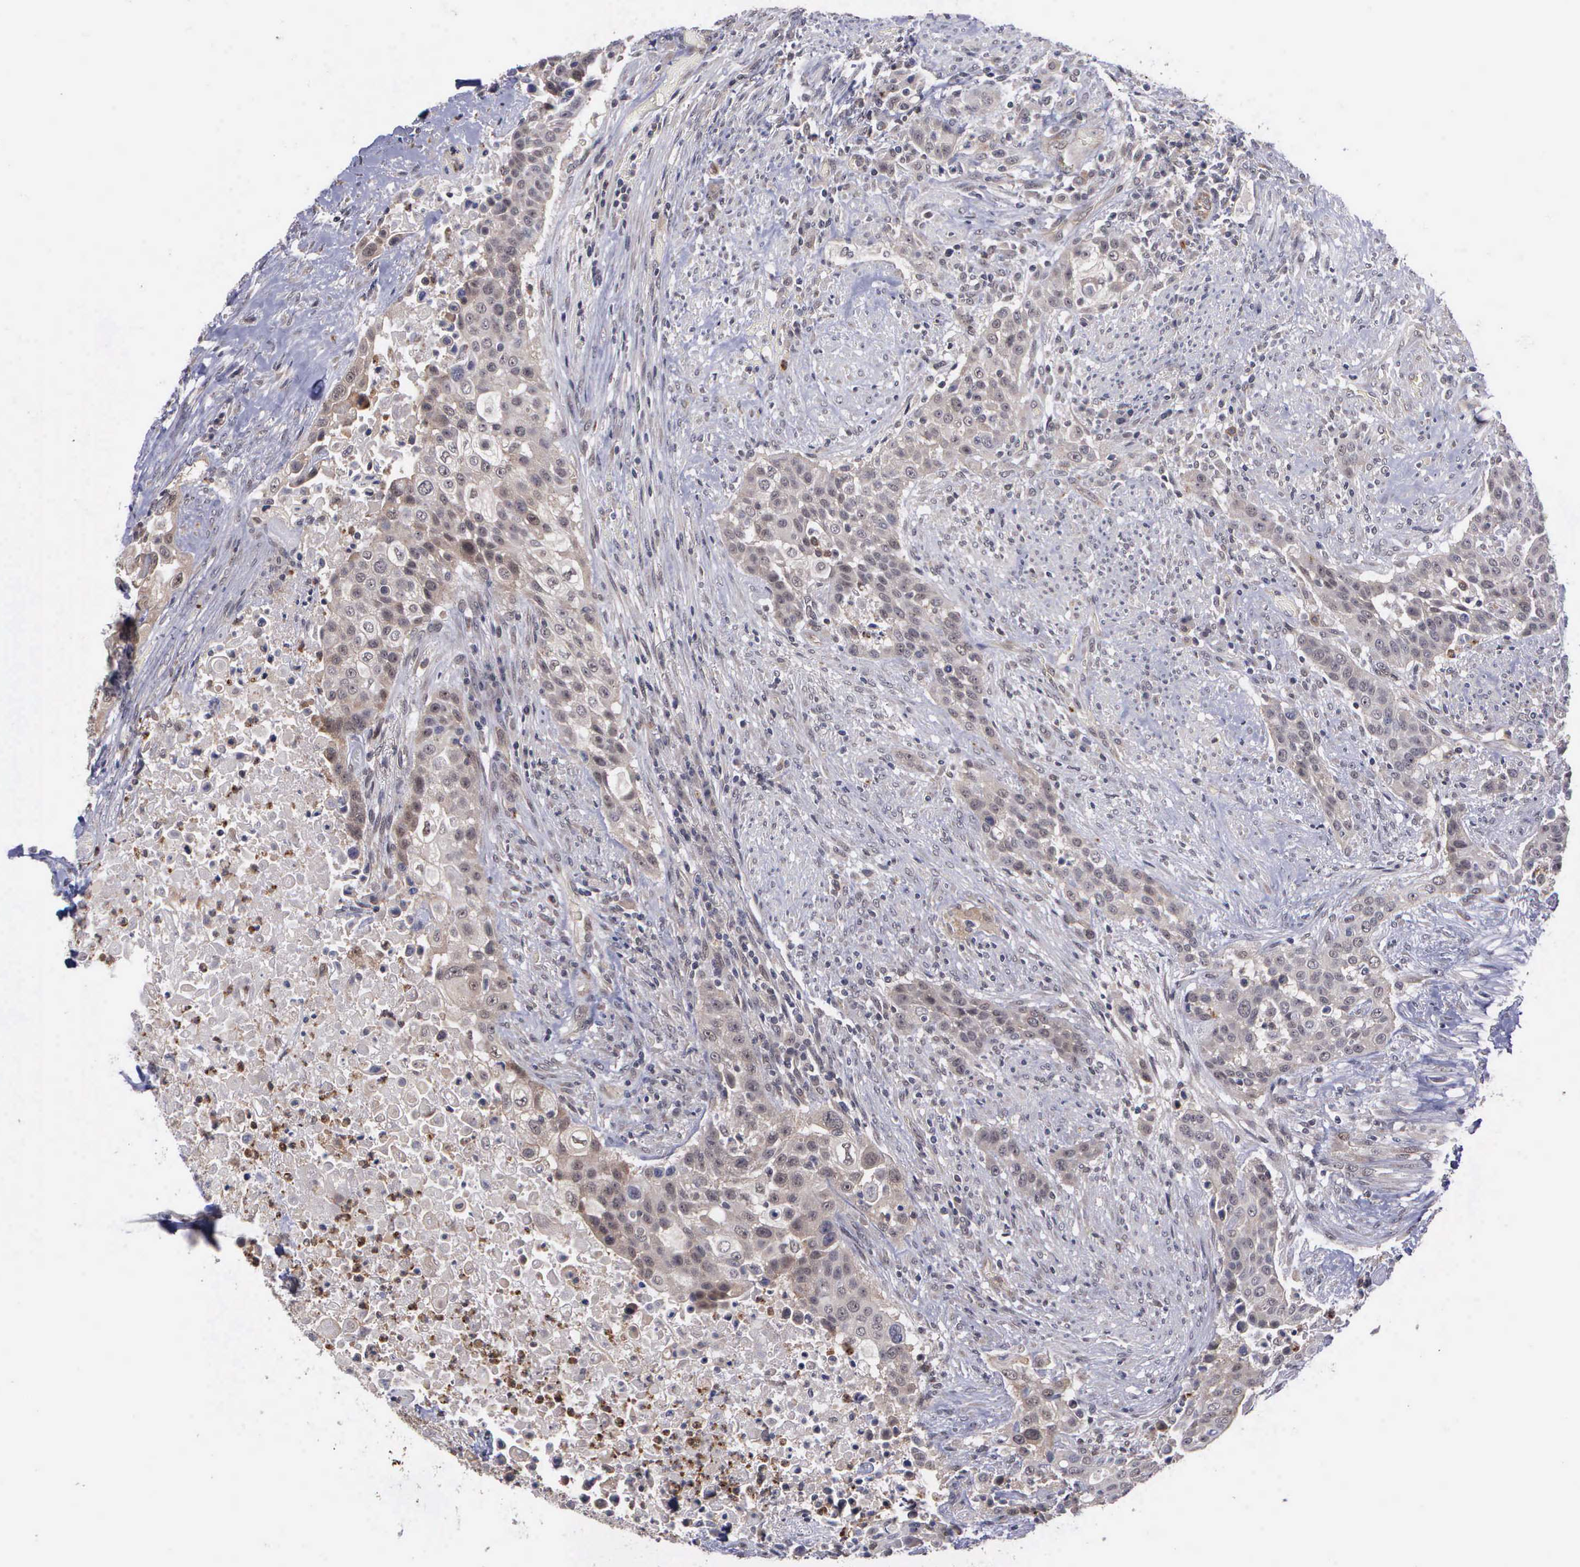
{"staining": {"intensity": "weak", "quantity": "25%-75%", "location": "cytoplasmic/membranous,nuclear"}, "tissue": "urothelial cancer", "cell_type": "Tumor cells", "image_type": "cancer", "snomed": [{"axis": "morphology", "description": "Urothelial carcinoma, High grade"}, {"axis": "topography", "description": "Urinary bladder"}], "caption": "Tumor cells exhibit weak cytoplasmic/membranous and nuclear staining in approximately 25%-75% of cells in urothelial cancer. (DAB (3,3'-diaminobenzidine) IHC, brown staining for protein, blue staining for nuclei).", "gene": "MAP3K9", "patient": {"sex": "male", "age": 74}}